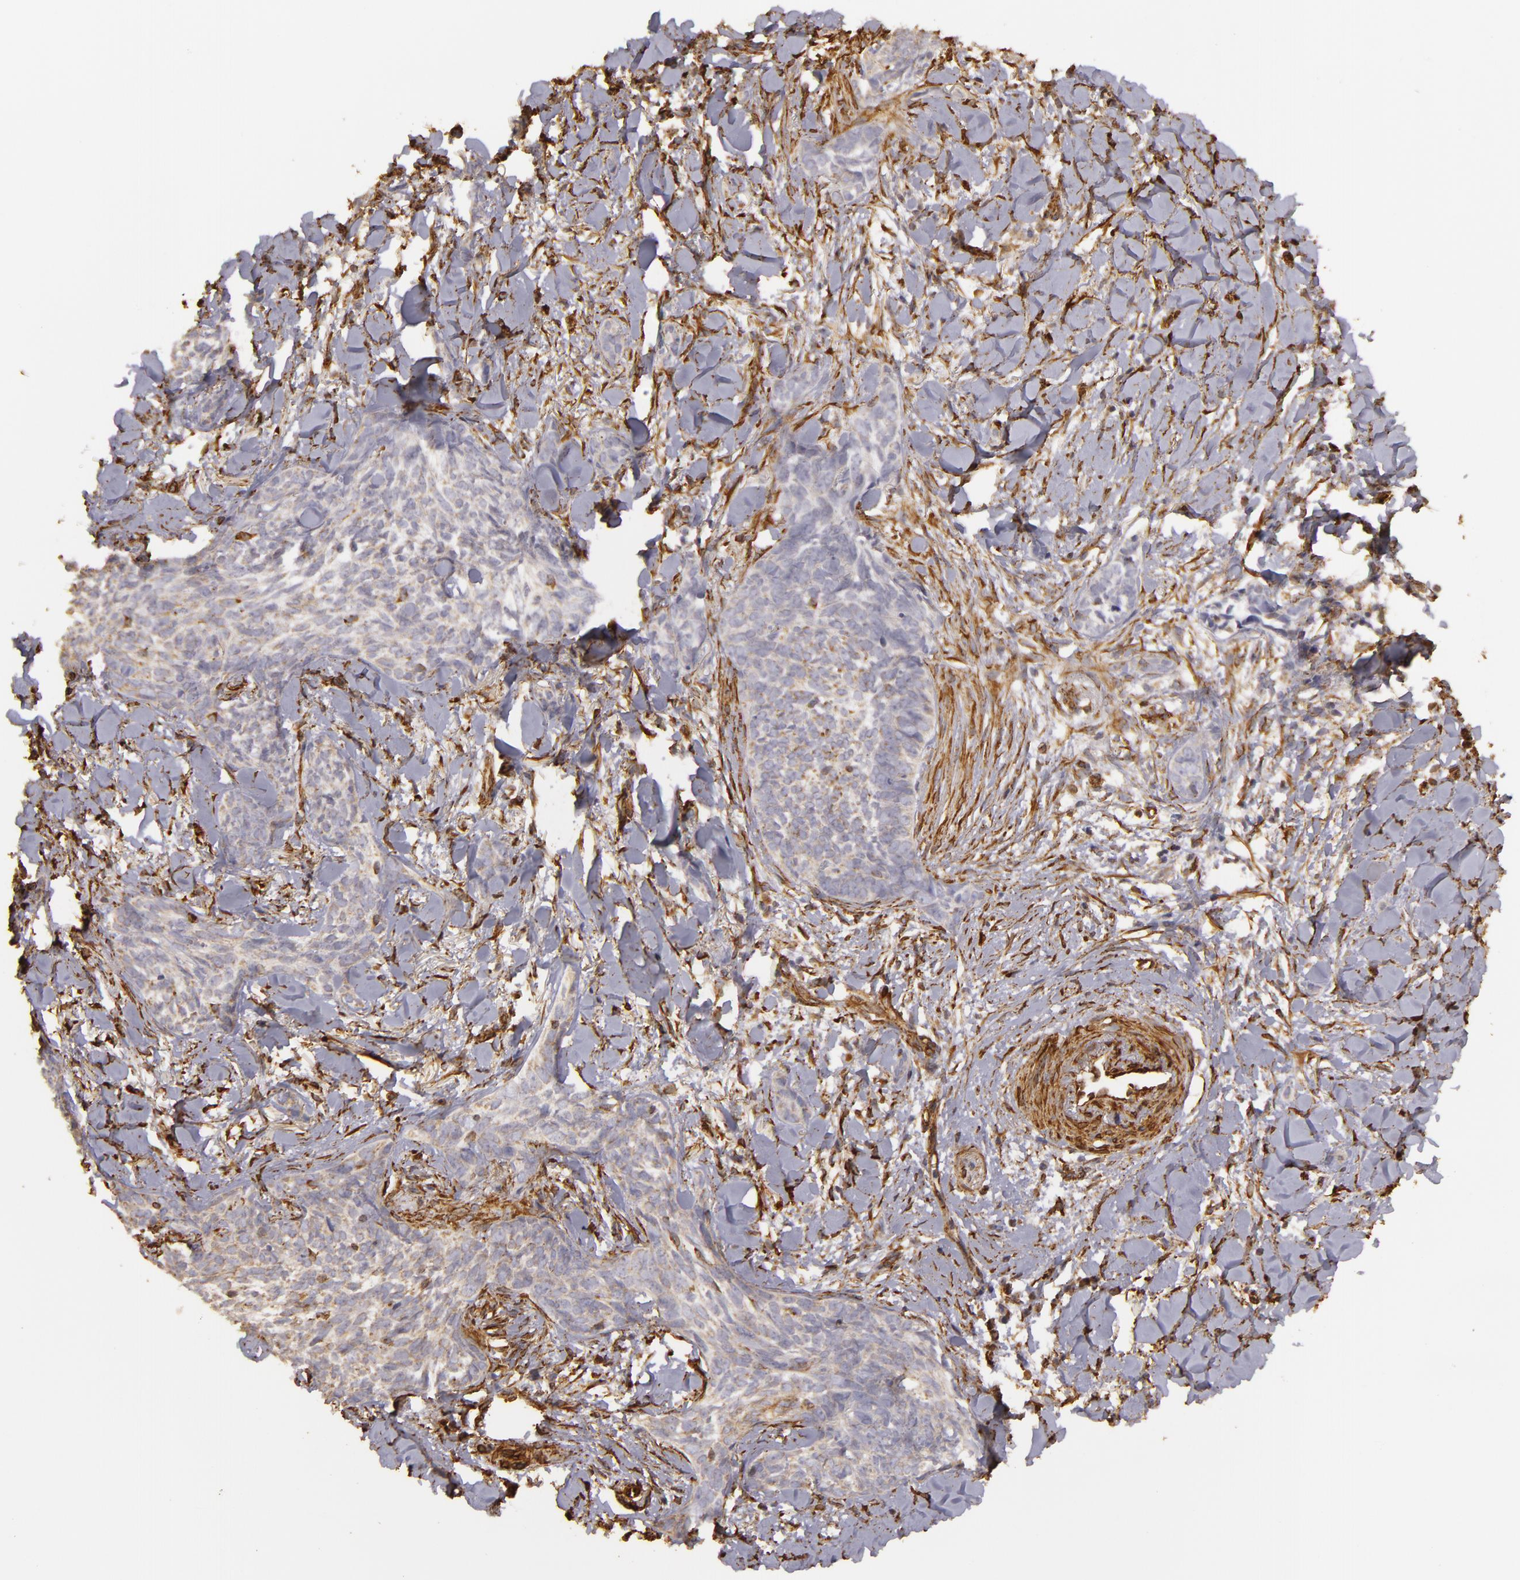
{"staining": {"intensity": "moderate", "quantity": "25%-75%", "location": "cytoplasmic/membranous"}, "tissue": "skin cancer", "cell_type": "Tumor cells", "image_type": "cancer", "snomed": [{"axis": "morphology", "description": "Basal cell carcinoma"}, {"axis": "topography", "description": "Skin"}], "caption": "IHC staining of basal cell carcinoma (skin), which displays medium levels of moderate cytoplasmic/membranous expression in approximately 25%-75% of tumor cells indicating moderate cytoplasmic/membranous protein staining. The staining was performed using DAB (3,3'-diaminobenzidine) (brown) for protein detection and nuclei were counterstained in hematoxylin (blue).", "gene": "CYB5R3", "patient": {"sex": "female", "age": 81}}